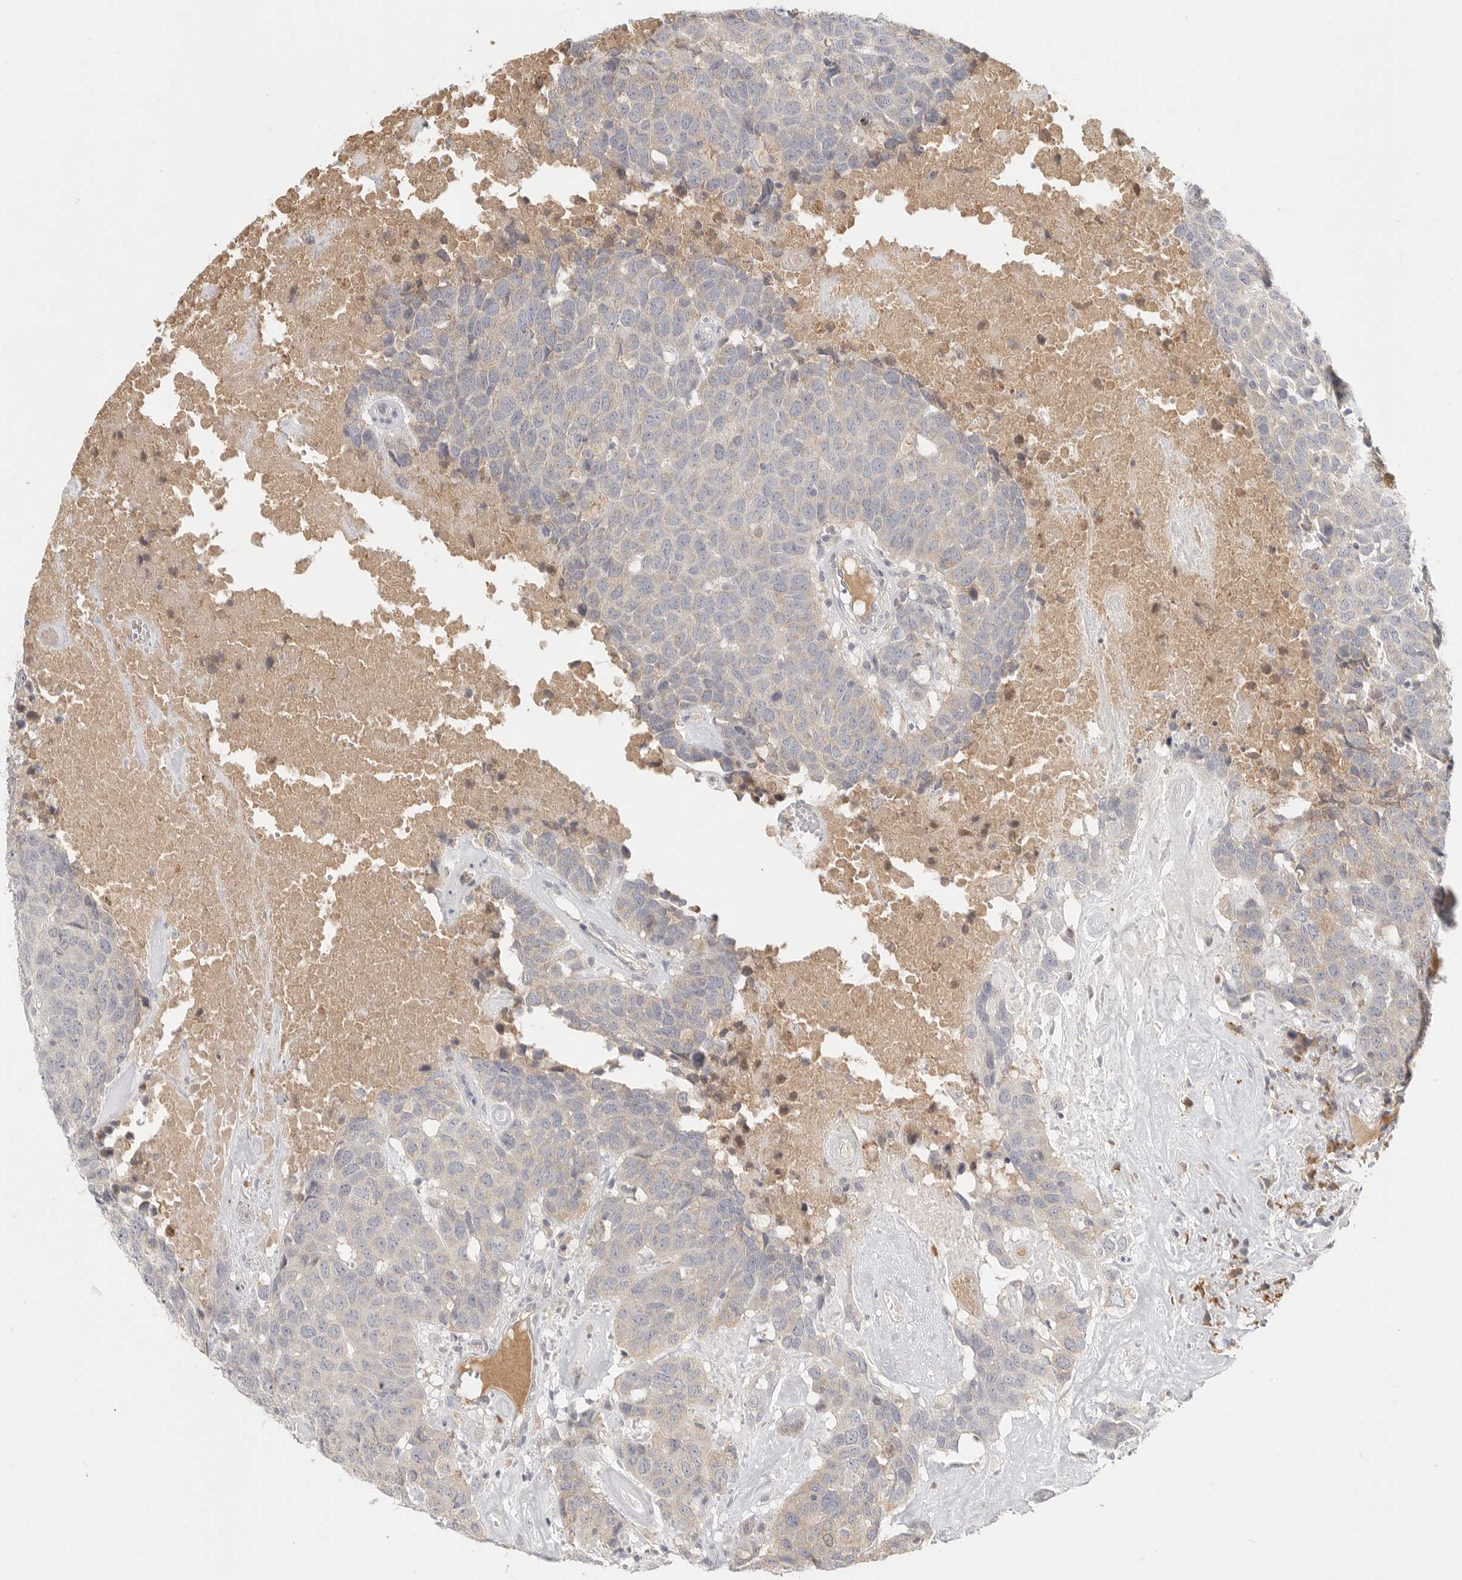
{"staining": {"intensity": "weak", "quantity": "25%-75%", "location": "cytoplasmic/membranous"}, "tissue": "head and neck cancer", "cell_type": "Tumor cells", "image_type": "cancer", "snomed": [{"axis": "morphology", "description": "Squamous cell carcinoma, NOS"}, {"axis": "topography", "description": "Head-Neck"}], "caption": "The immunohistochemical stain shows weak cytoplasmic/membranous expression in tumor cells of head and neck squamous cell carcinoma tissue.", "gene": "SLC25A36", "patient": {"sex": "male", "age": 66}}